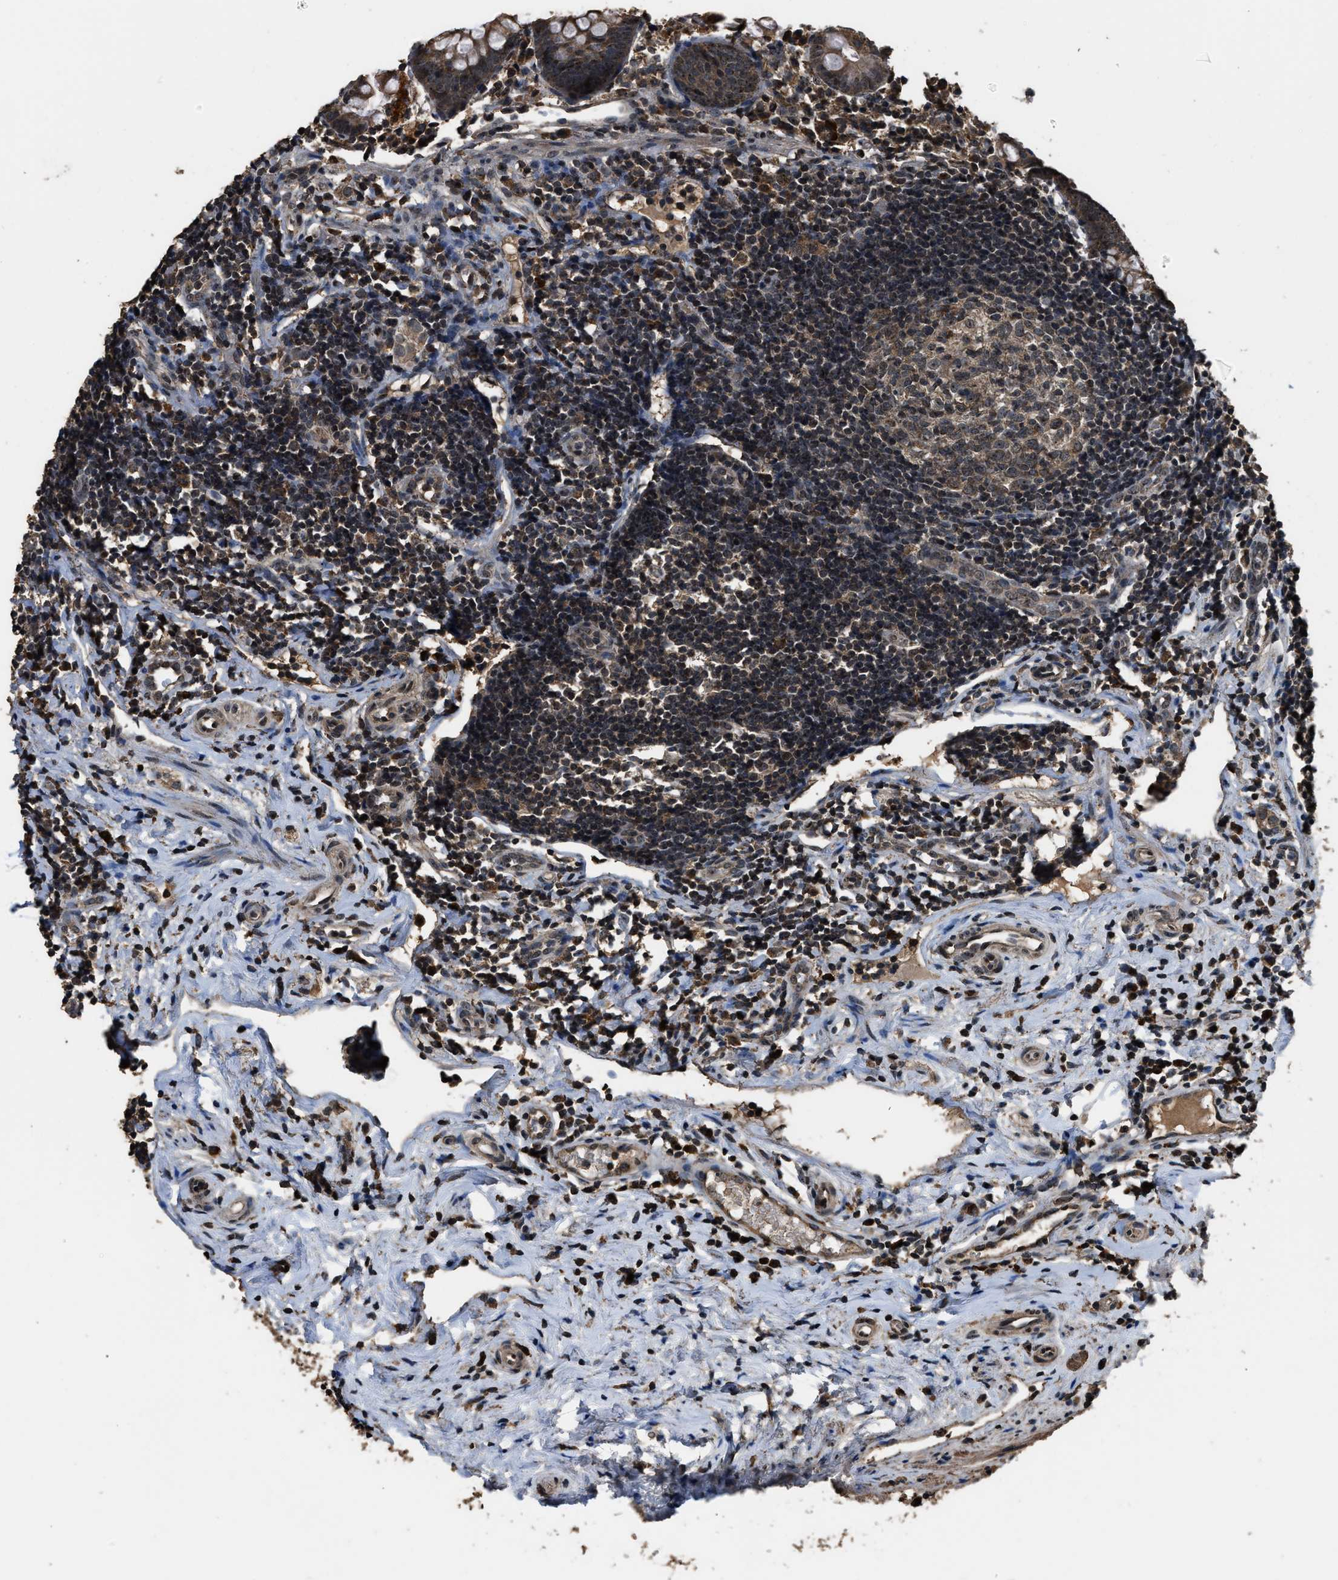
{"staining": {"intensity": "moderate", "quantity": ">75%", "location": "cytoplasmic/membranous"}, "tissue": "appendix", "cell_type": "Glandular cells", "image_type": "normal", "snomed": [{"axis": "morphology", "description": "Normal tissue, NOS"}, {"axis": "topography", "description": "Appendix"}], "caption": "Appendix stained with DAB (3,3'-diaminobenzidine) IHC displays medium levels of moderate cytoplasmic/membranous staining in about >75% of glandular cells.", "gene": "DENND6B", "patient": {"sex": "female", "age": 20}}